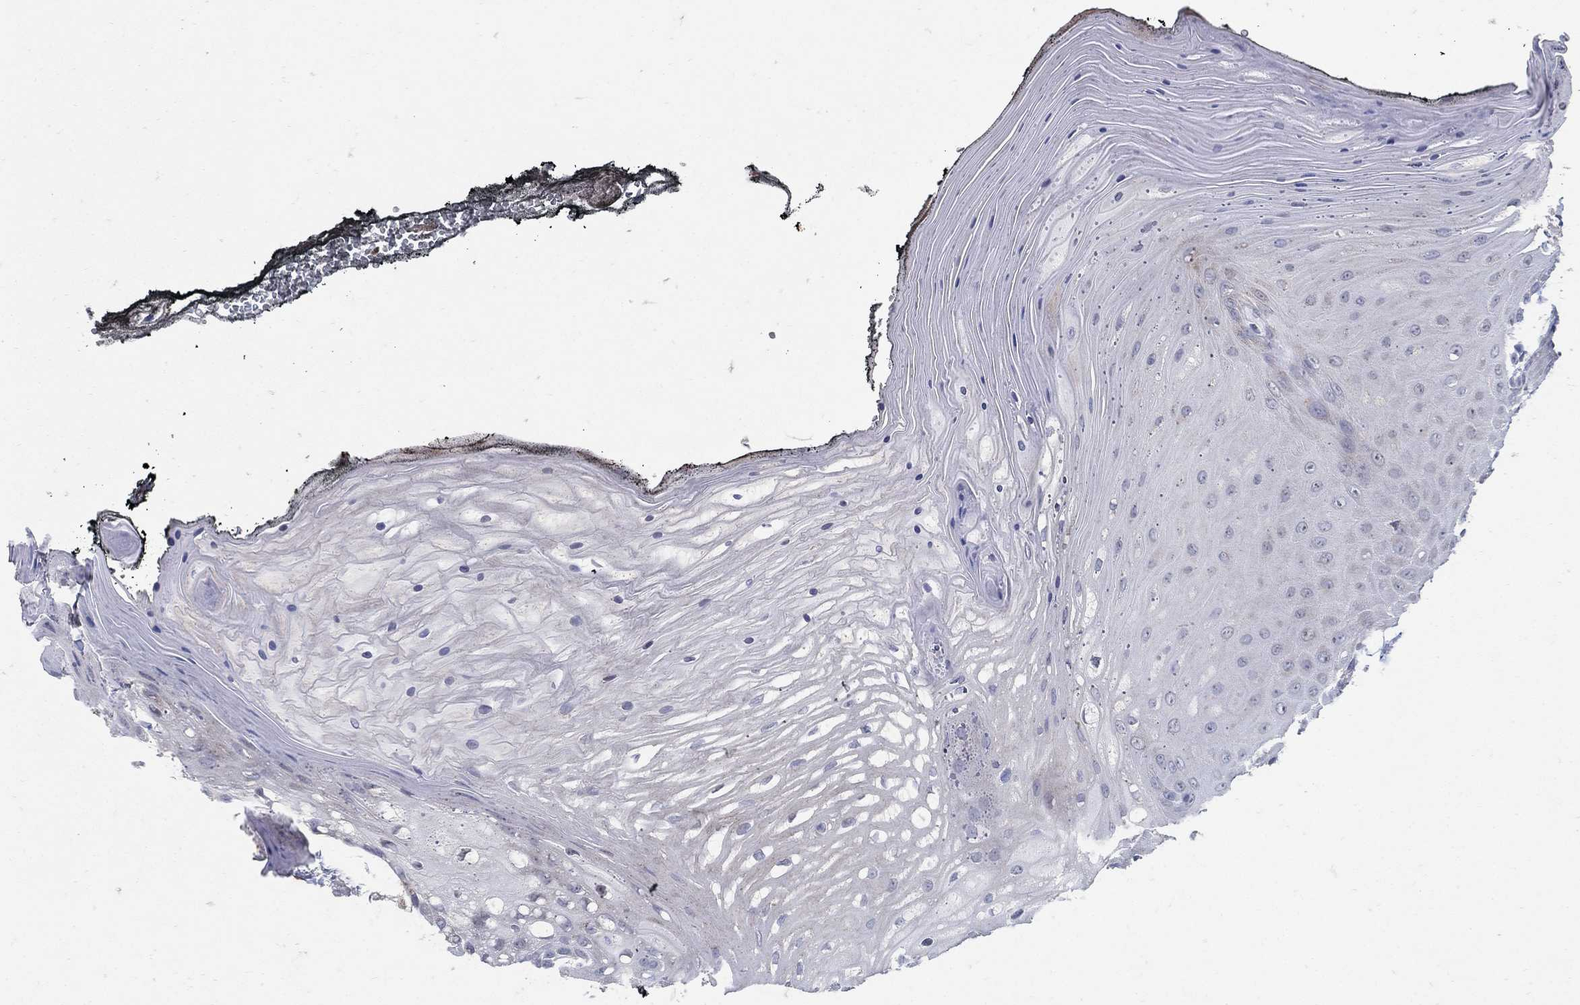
{"staining": {"intensity": "negative", "quantity": "none", "location": "none"}, "tissue": "oral mucosa", "cell_type": "Squamous epithelial cells", "image_type": "normal", "snomed": [{"axis": "morphology", "description": "Normal tissue, NOS"}, {"axis": "morphology", "description": "Squamous cell carcinoma, NOS"}, {"axis": "topography", "description": "Oral tissue"}, {"axis": "topography", "description": "Head-Neck"}], "caption": "This photomicrograph is of normal oral mucosa stained with immunohistochemistry (IHC) to label a protein in brown with the nuclei are counter-stained blue. There is no positivity in squamous epithelial cells. The staining was performed using DAB (3,3'-diaminobenzidine) to visualize the protein expression in brown, while the nuclei were stained in blue with hematoxylin (Magnification: 20x).", "gene": "HMX2", "patient": {"sex": "male", "age": 65}}